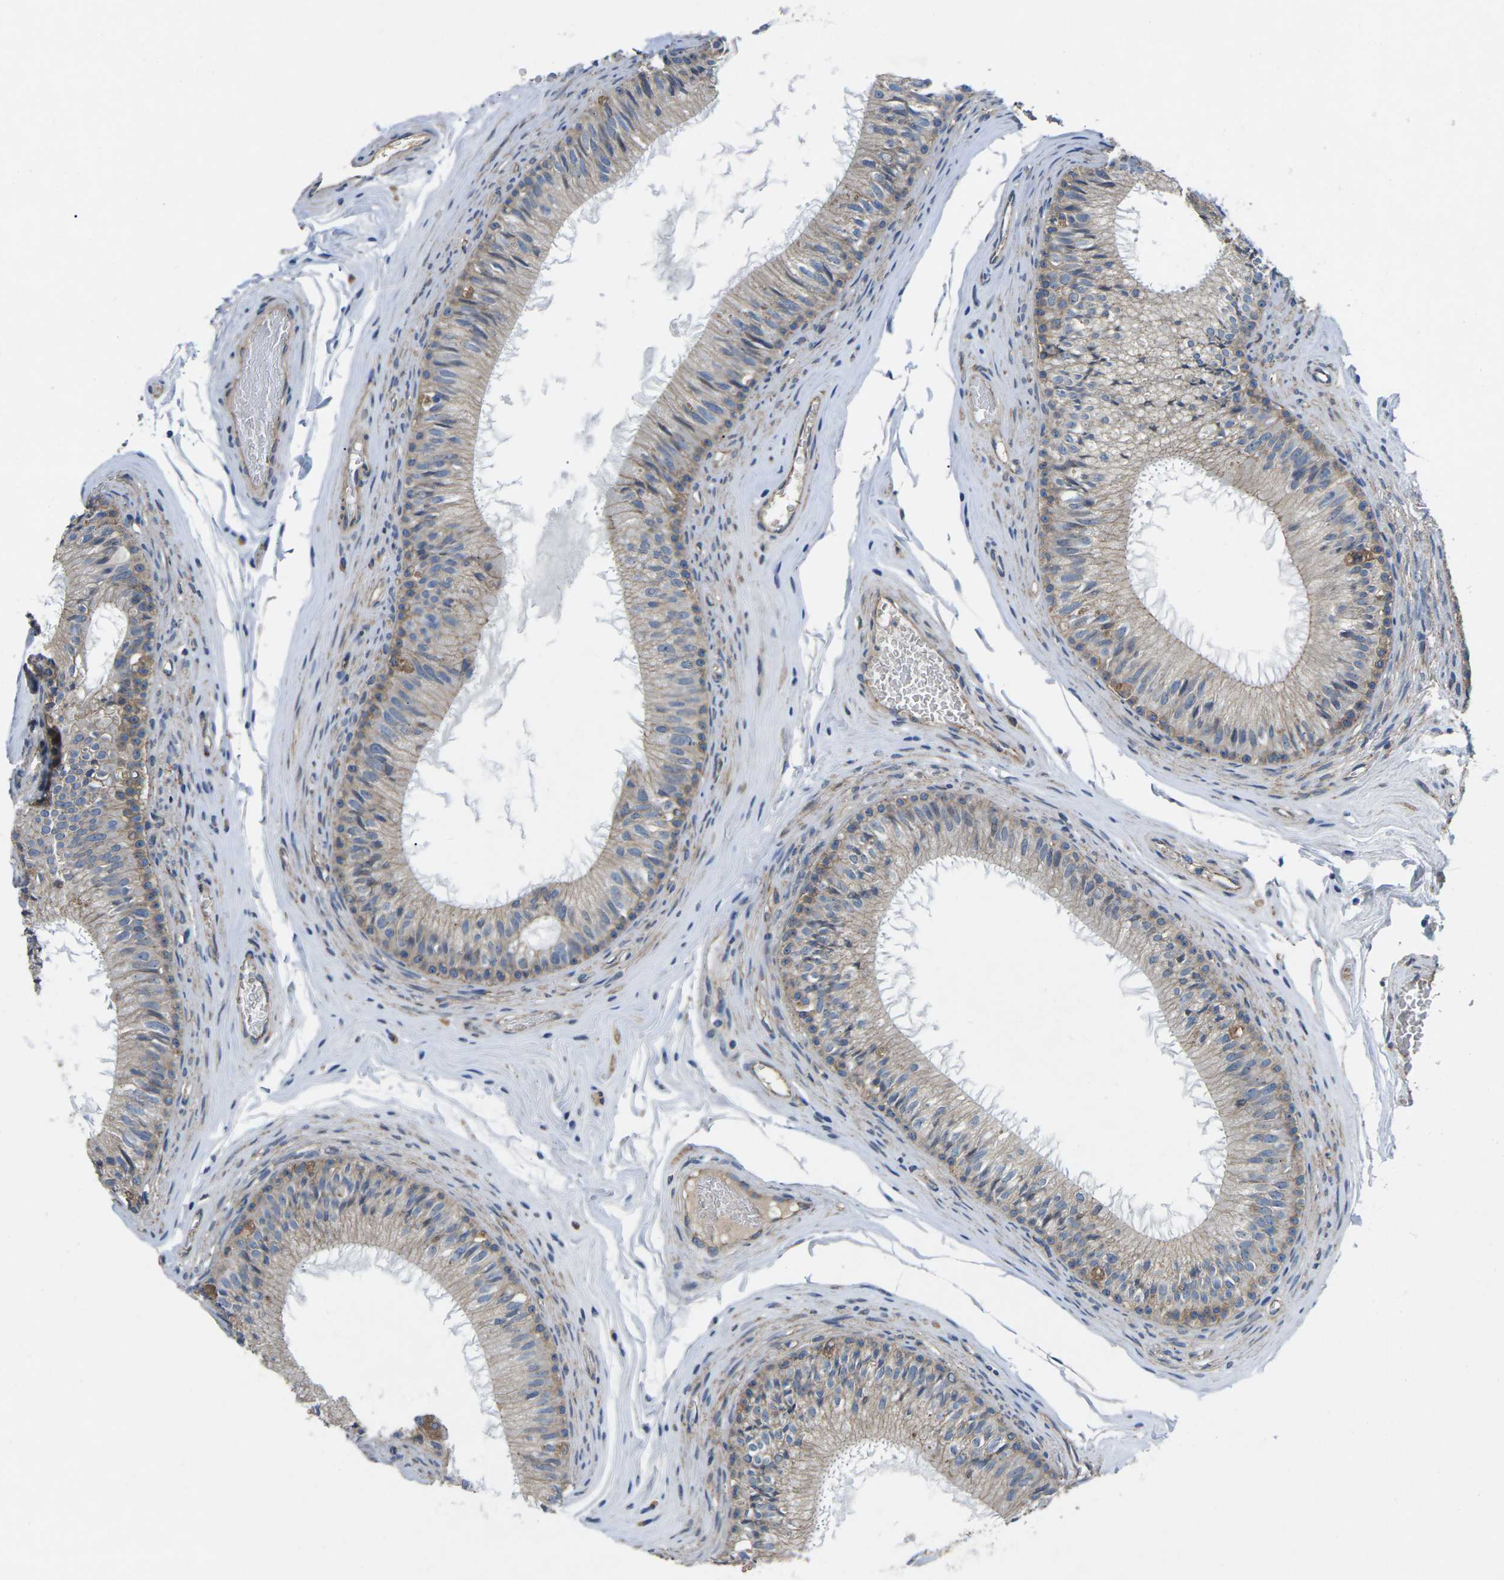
{"staining": {"intensity": "moderate", "quantity": ">75%", "location": "cytoplasmic/membranous"}, "tissue": "epididymis", "cell_type": "Glandular cells", "image_type": "normal", "snomed": [{"axis": "morphology", "description": "Normal tissue, NOS"}, {"axis": "topography", "description": "Testis"}, {"axis": "topography", "description": "Epididymis"}], "caption": "Immunohistochemistry (IHC) image of benign epididymis: human epididymis stained using IHC reveals medium levels of moderate protein expression localized specifically in the cytoplasmic/membranous of glandular cells, appearing as a cytoplasmic/membranous brown color.", "gene": "CTNND1", "patient": {"sex": "male", "age": 36}}